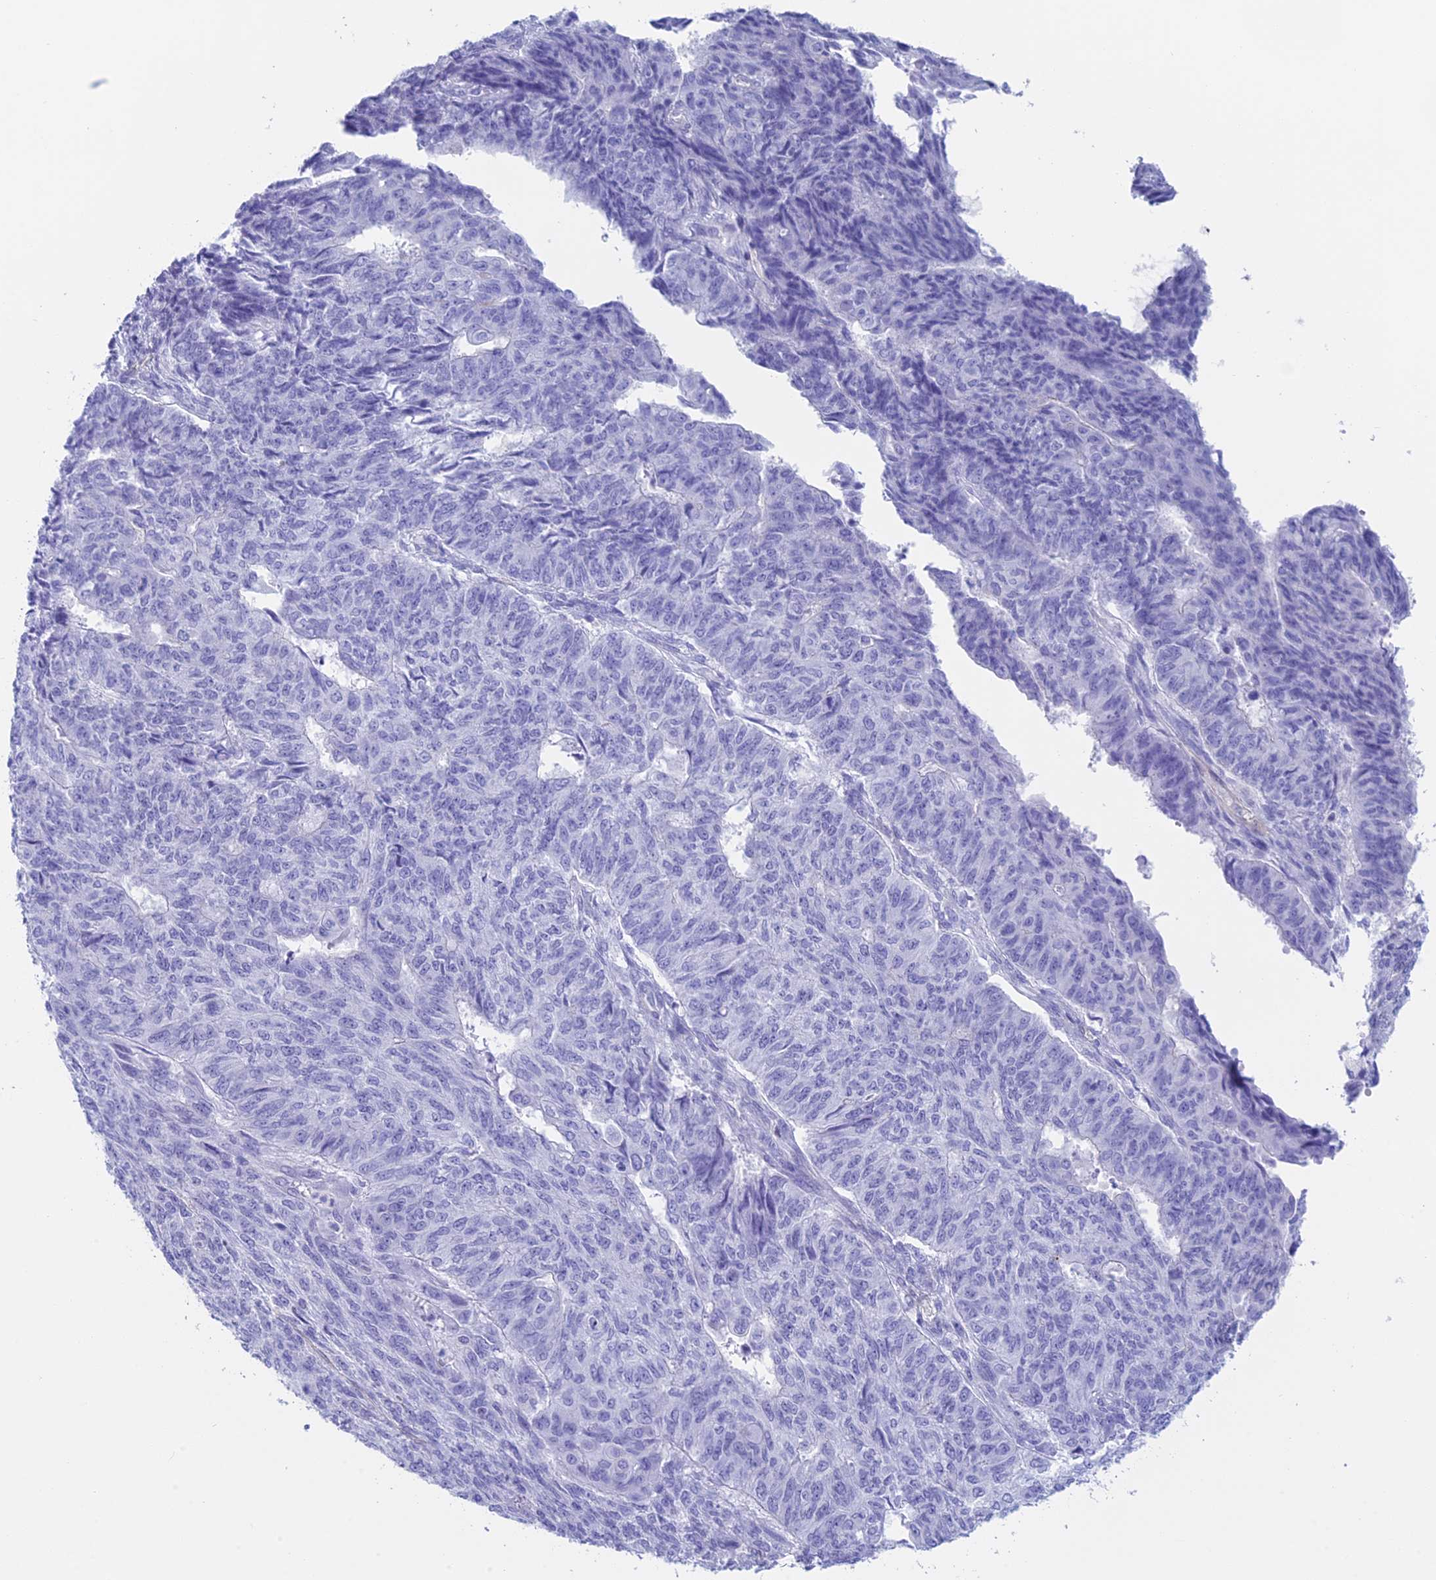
{"staining": {"intensity": "negative", "quantity": "none", "location": "none"}, "tissue": "endometrial cancer", "cell_type": "Tumor cells", "image_type": "cancer", "snomed": [{"axis": "morphology", "description": "Adenocarcinoma, NOS"}, {"axis": "topography", "description": "Endometrium"}], "caption": "Human endometrial adenocarcinoma stained for a protein using IHC shows no positivity in tumor cells.", "gene": "RP1", "patient": {"sex": "female", "age": 32}}